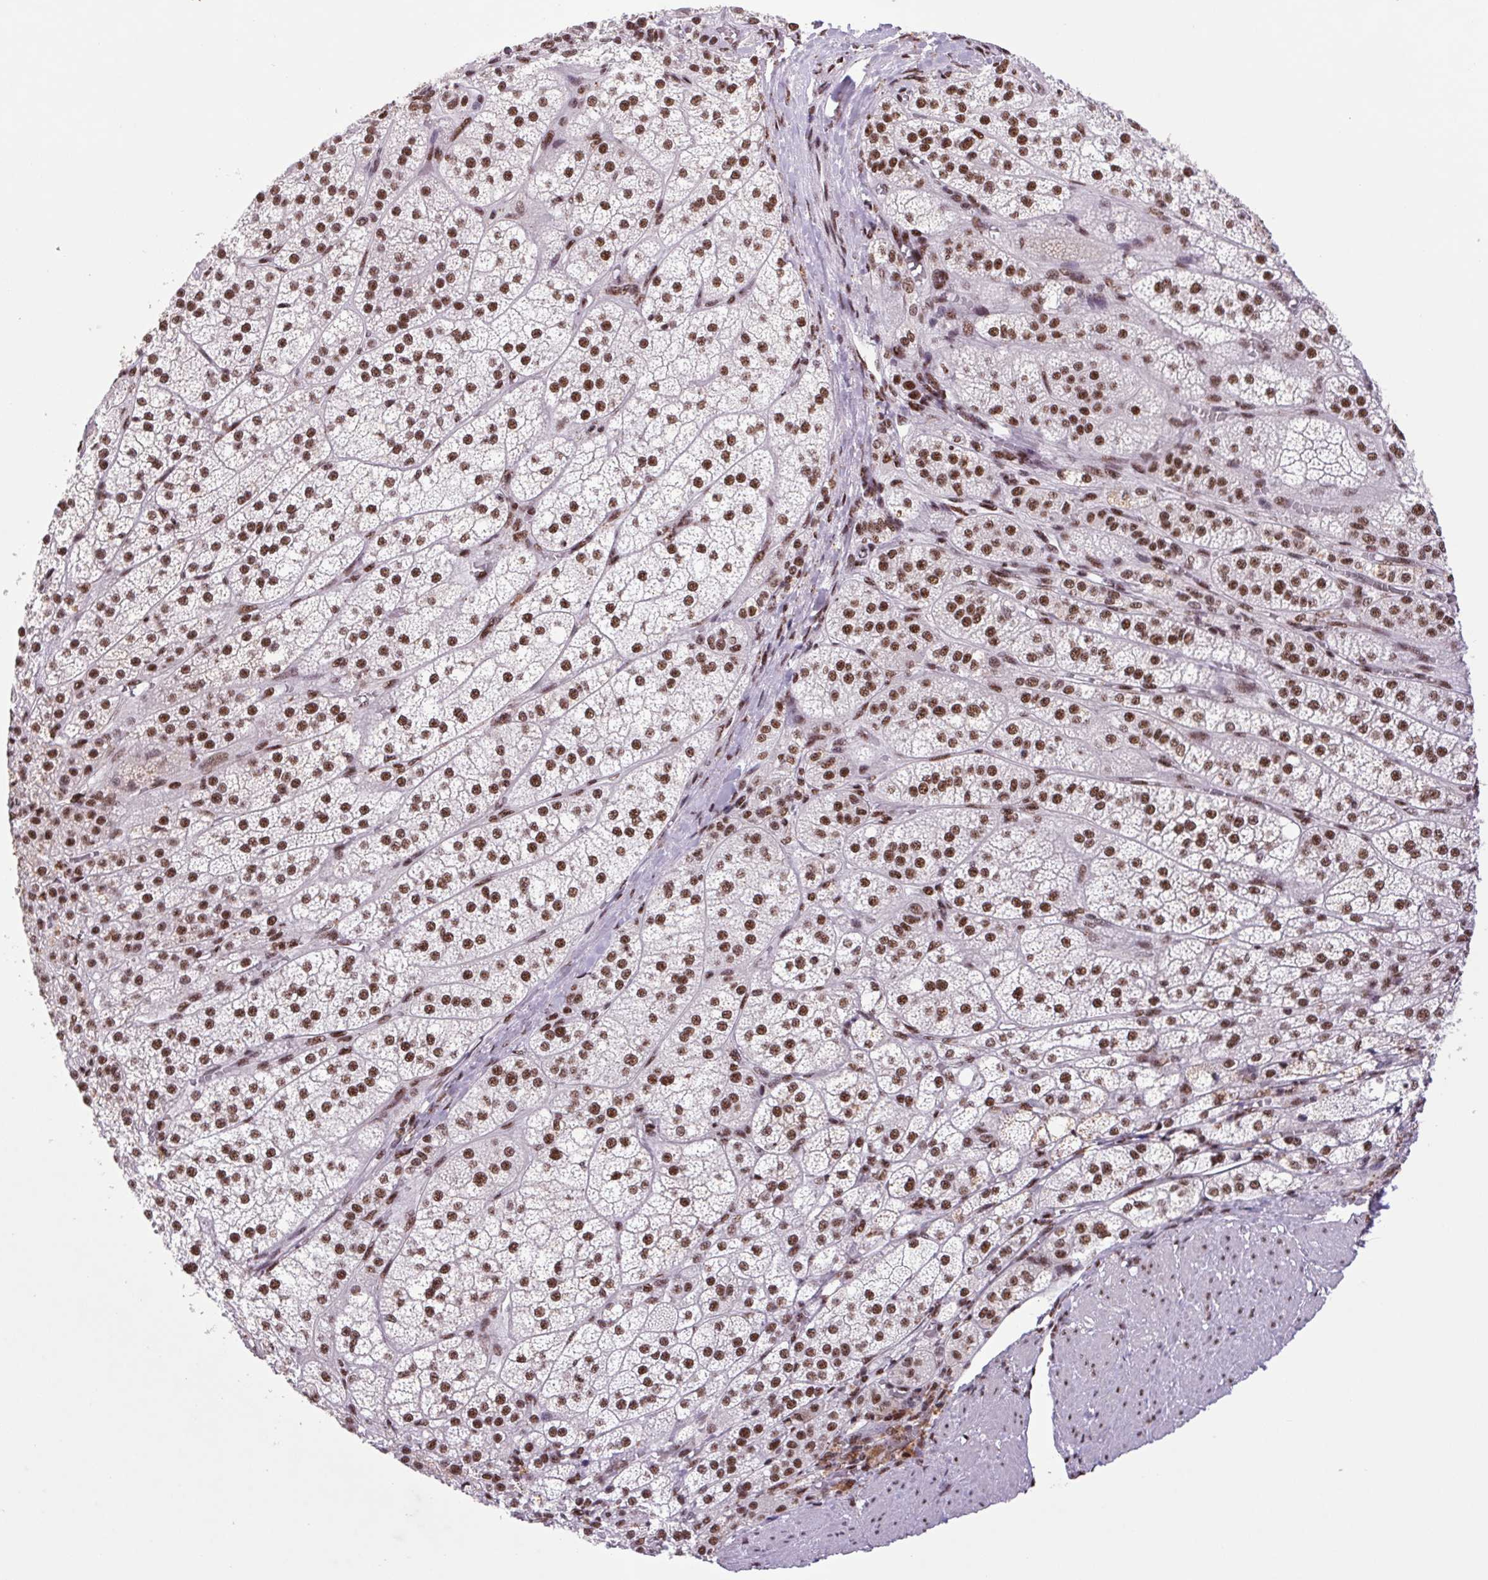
{"staining": {"intensity": "strong", "quantity": ">75%", "location": "nuclear"}, "tissue": "adrenal gland", "cell_type": "Glandular cells", "image_type": "normal", "snomed": [{"axis": "morphology", "description": "Normal tissue, NOS"}, {"axis": "topography", "description": "Adrenal gland"}], "caption": "A brown stain shows strong nuclear expression of a protein in glandular cells of benign adrenal gland.", "gene": "LDLRAD4", "patient": {"sex": "female", "age": 60}}